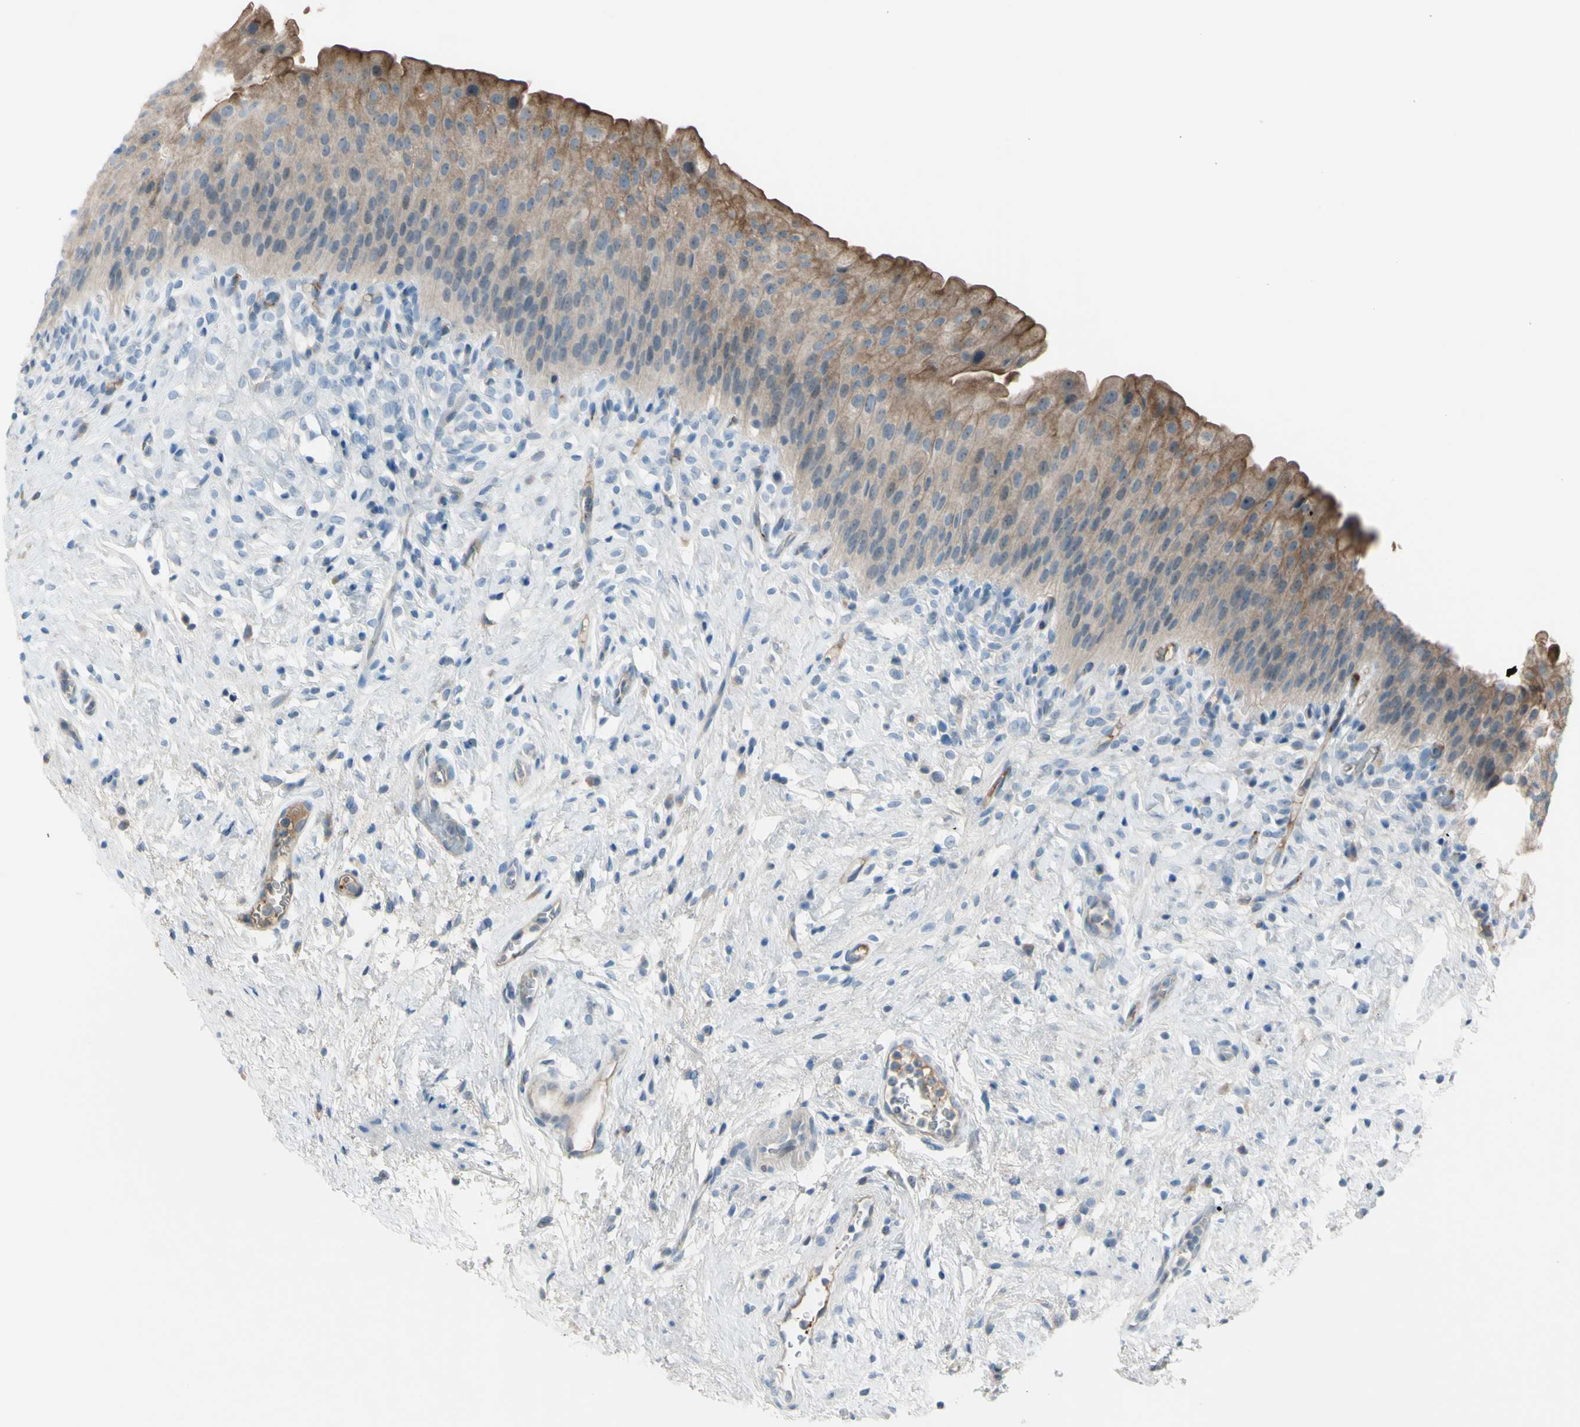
{"staining": {"intensity": "moderate", "quantity": "25%-75%", "location": "cytoplasmic/membranous"}, "tissue": "urinary bladder", "cell_type": "Urothelial cells", "image_type": "normal", "snomed": [{"axis": "morphology", "description": "Normal tissue, NOS"}, {"axis": "morphology", "description": "Urothelial carcinoma, High grade"}, {"axis": "topography", "description": "Urinary bladder"}], "caption": "A high-resolution micrograph shows IHC staining of unremarkable urinary bladder, which reveals moderate cytoplasmic/membranous expression in about 25%-75% of urothelial cells.", "gene": "ATRN", "patient": {"sex": "male", "age": 46}}